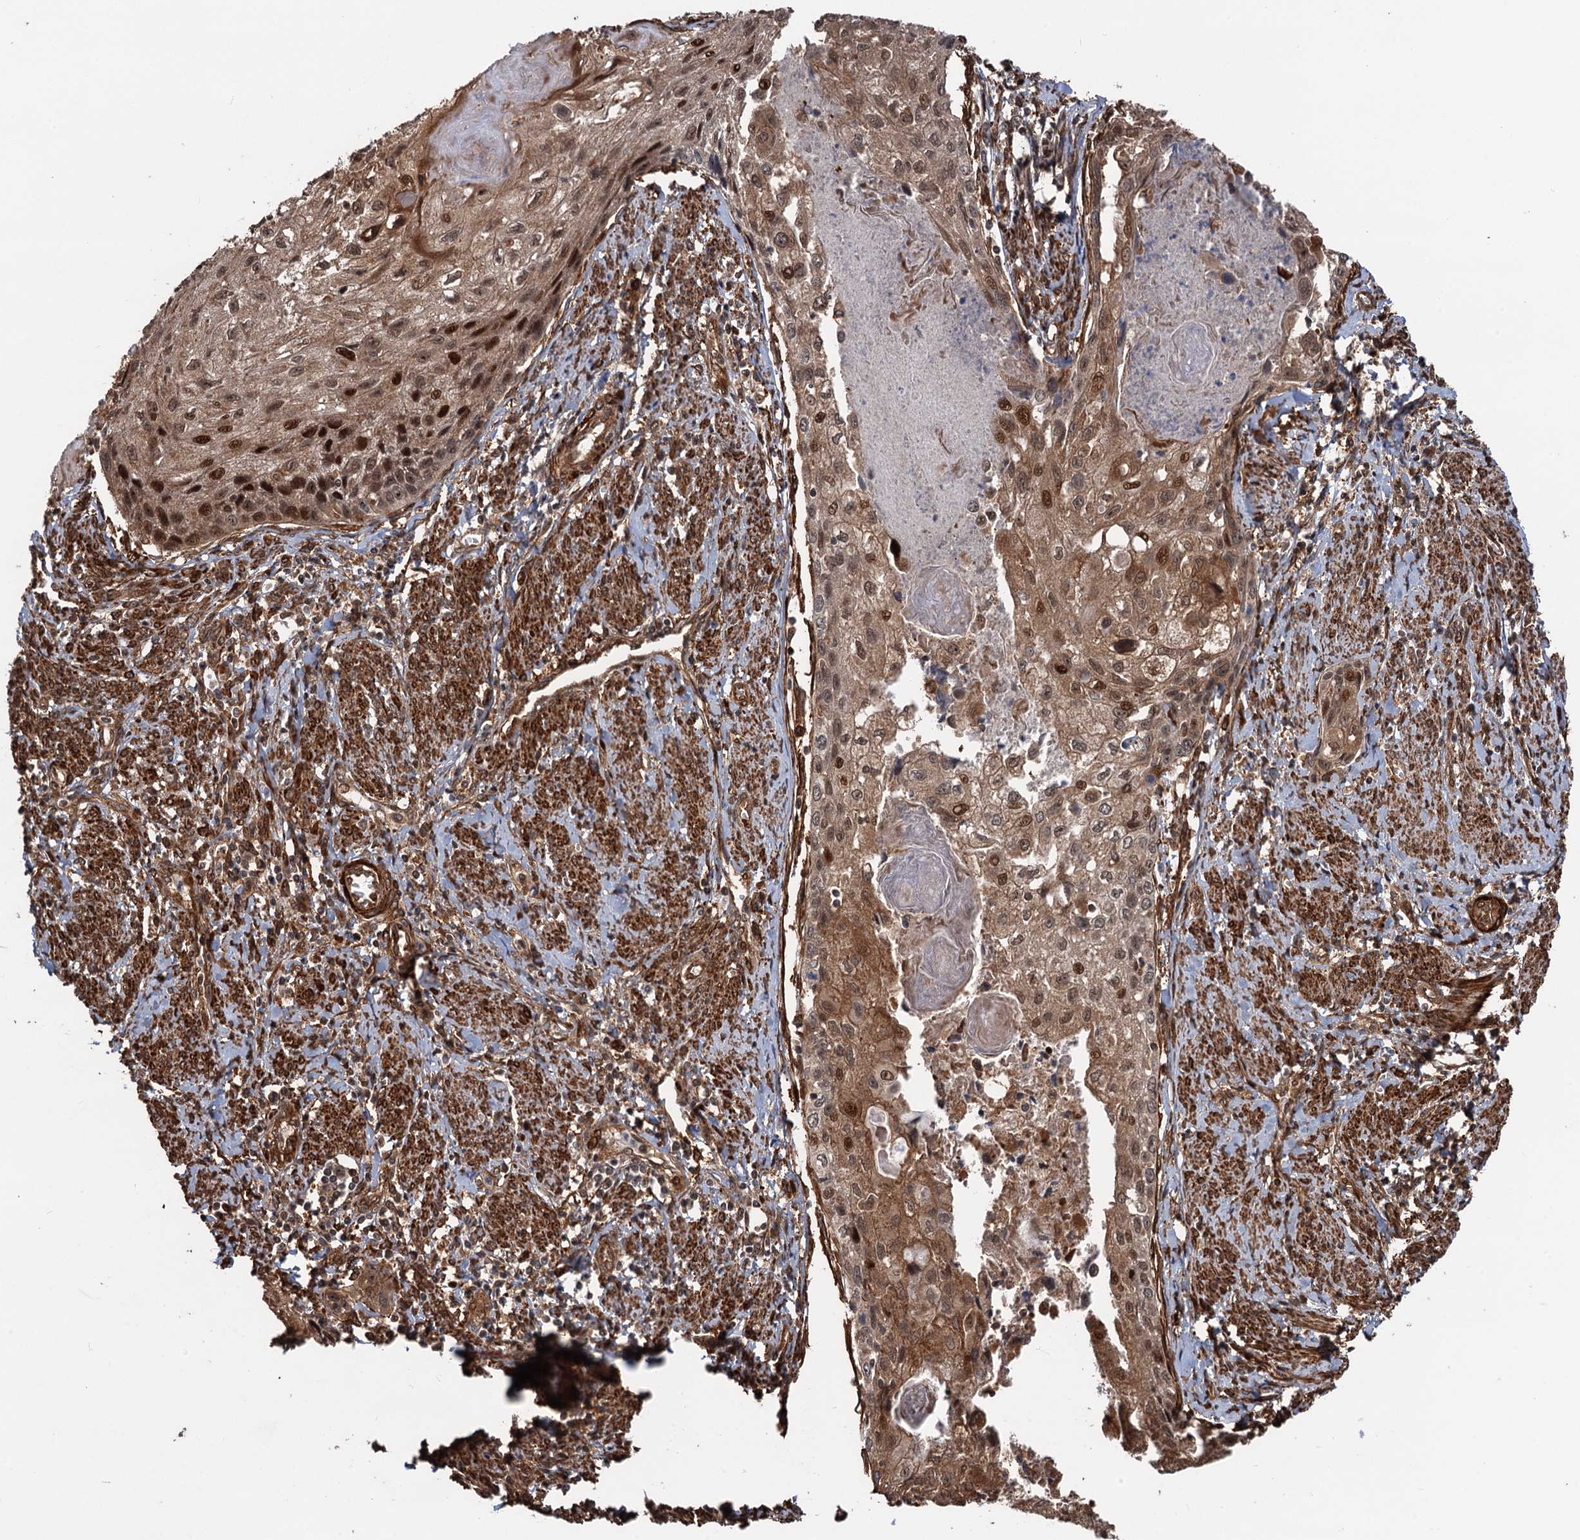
{"staining": {"intensity": "moderate", "quantity": ">75%", "location": "cytoplasmic/membranous,nuclear"}, "tissue": "cervical cancer", "cell_type": "Tumor cells", "image_type": "cancer", "snomed": [{"axis": "morphology", "description": "Squamous cell carcinoma, NOS"}, {"axis": "topography", "description": "Cervix"}], "caption": "Protein analysis of cervical cancer (squamous cell carcinoma) tissue exhibits moderate cytoplasmic/membranous and nuclear staining in approximately >75% of tumor cells.", "gene": "SNRNP25", "patient": {"sex": "female", "age": 67}}